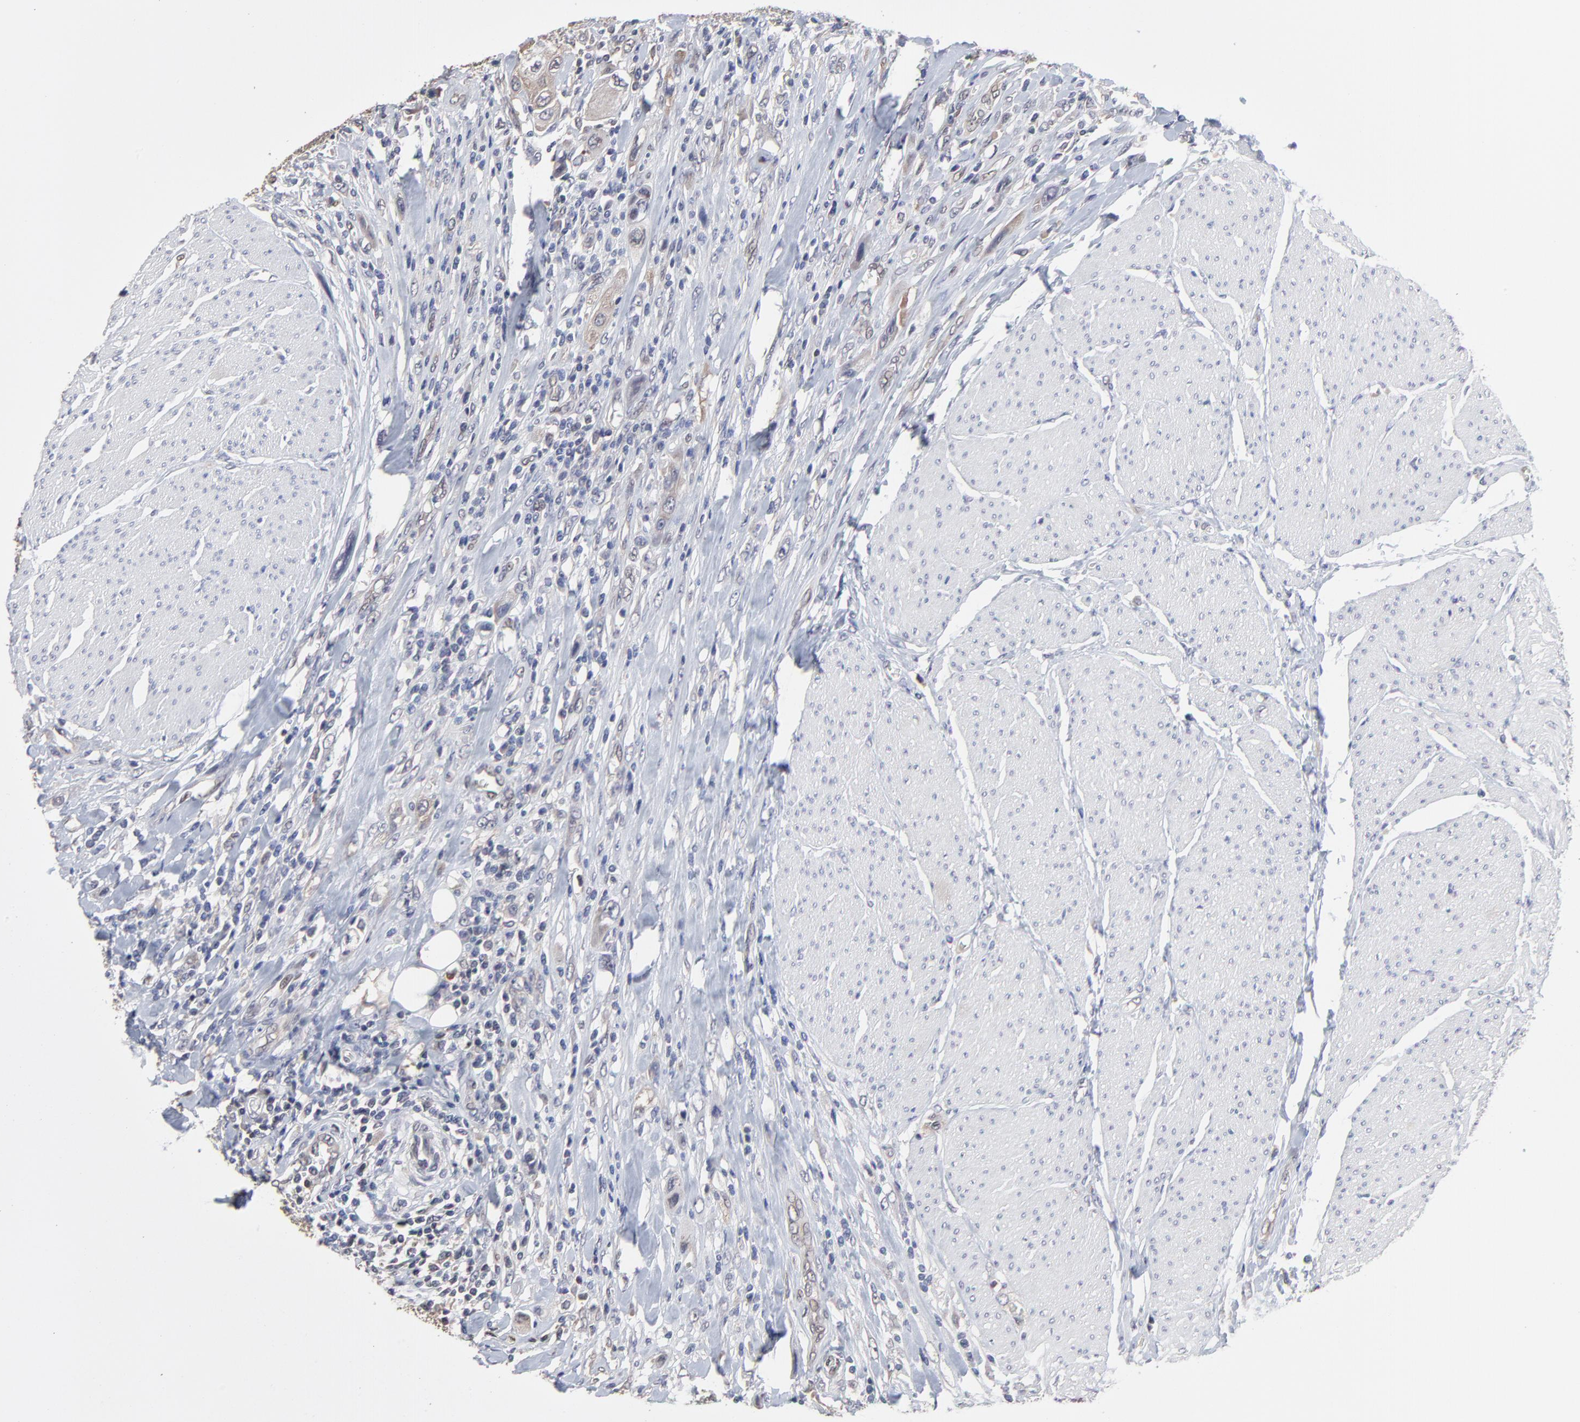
{"staining": {"intensity": "weak", "quantity": "25%-75%", "location": "cytoplasmic/membranous"}, "tissue": "urothelial cancer", "cell_type": "Tumor cells", "image_type": "cancer", "snomed": [{"axis": "morphology", "description": "Urothelial carcinoma, High grade"}, {"axis": "topography", "description": "Urinary bladder"}], "caption": "Immunohistochemistry (DAB) staining of urothelial cancer shows weak cytoplasmic/membranous protein positivity in about 25%-75% of tumor cells. Ihc stains the protein in brown and the nuclei are stained blue.", "gene": "CCT2", "patient": {"sex": "male", "age": 50}}